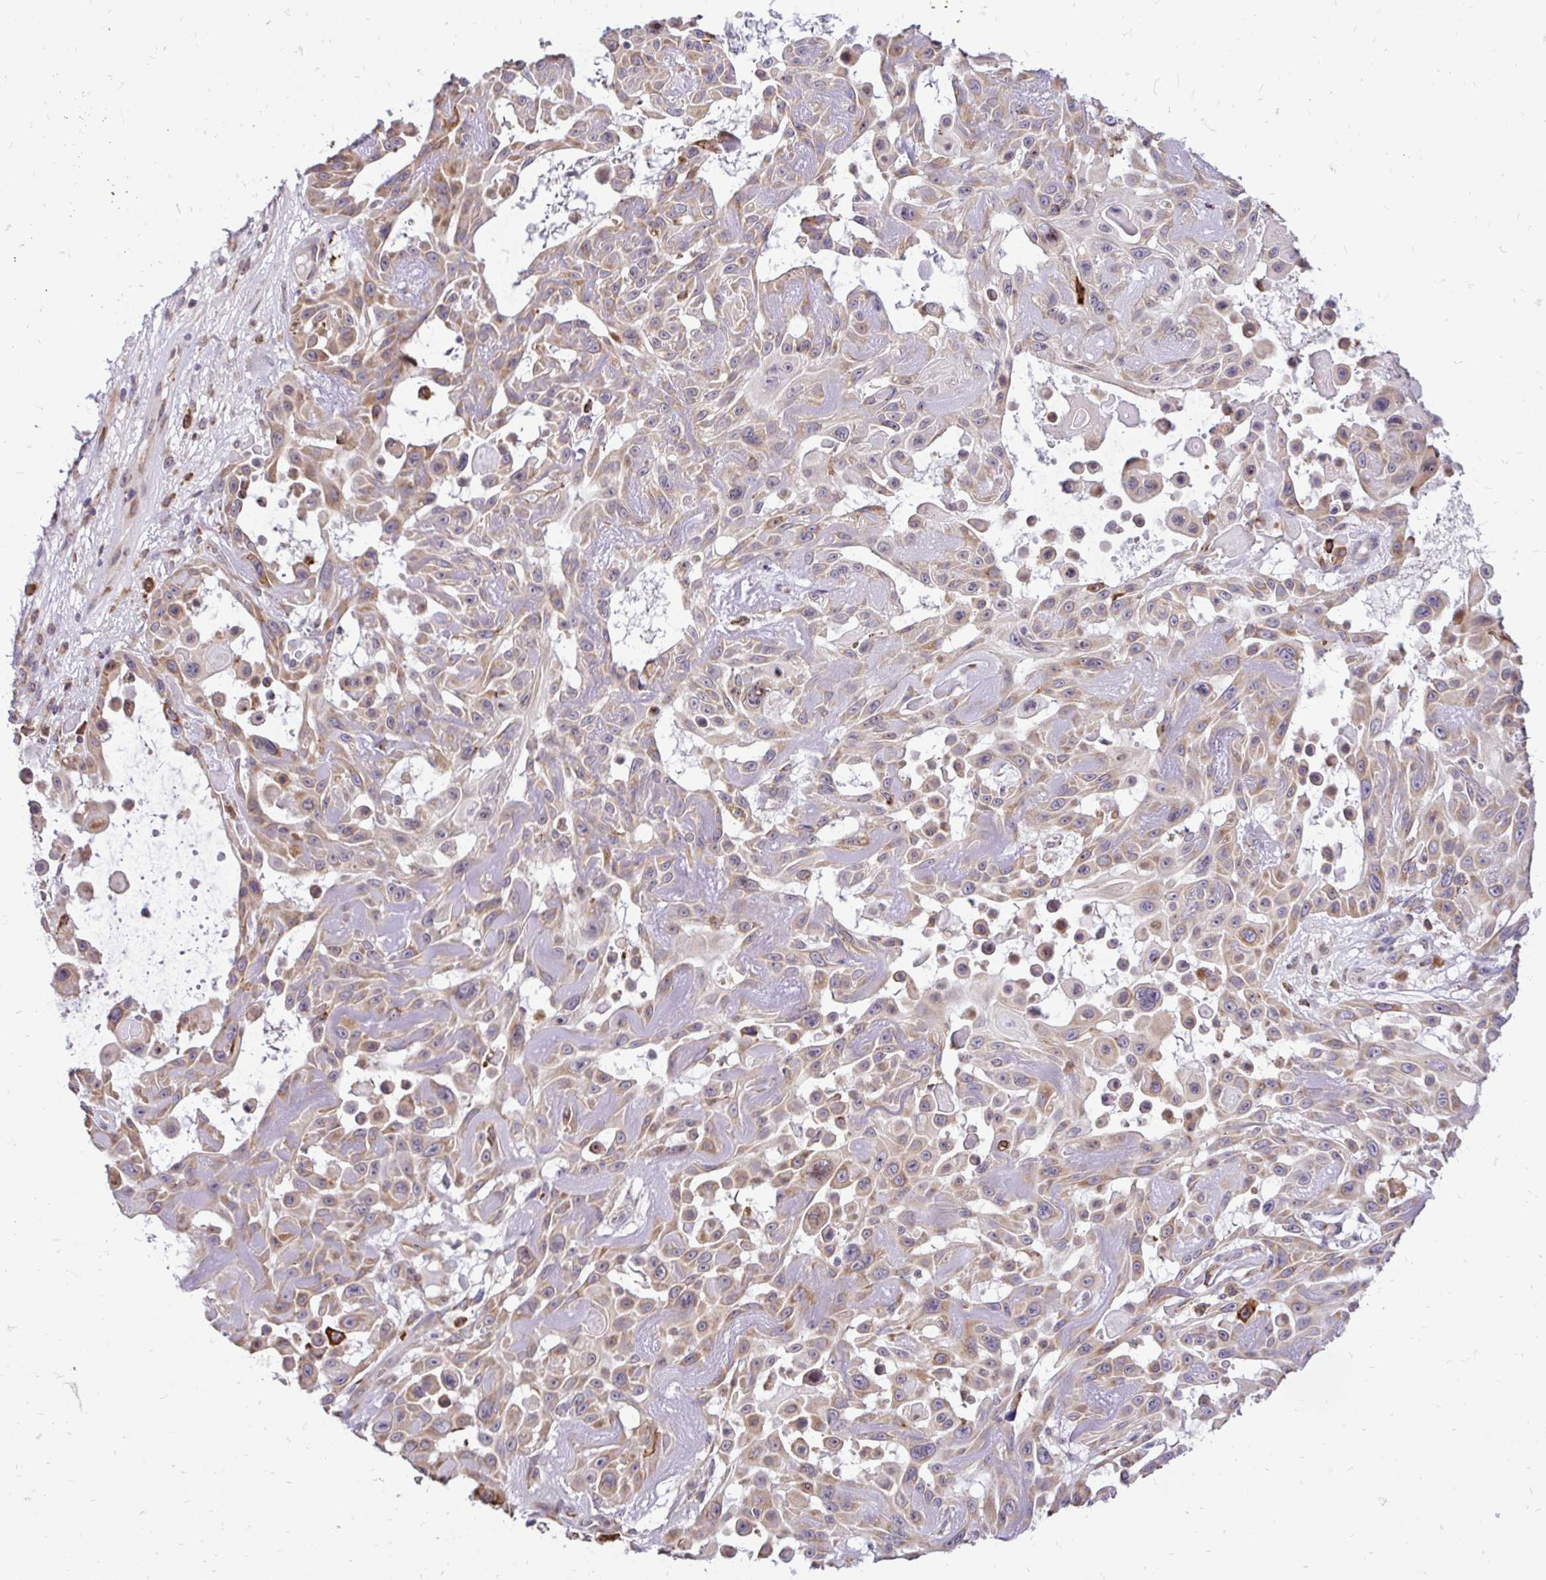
{"staining": {"intensity": "moderate", "quantity": "25%-75%", "location": "cytoplasmic/membranous"}, "tissue": "skin cancer", "cell_type": "Tumor cells", "image_type": "cancer", "snomed": [{"axis": "morphology", "description": "Squamous cell carcinoma, NOS"}, {"axis": "topography", "description": "Skin"}], "caption": "Brown immunohistochemical staining in human skin squamous cell carcinoma exhibits moderate cytoplasmic/membranous staining in approximately 25%-75% of tumor cells.", "gene": "NAALAD2", "patient": {"sex": "male", "age": 91}}